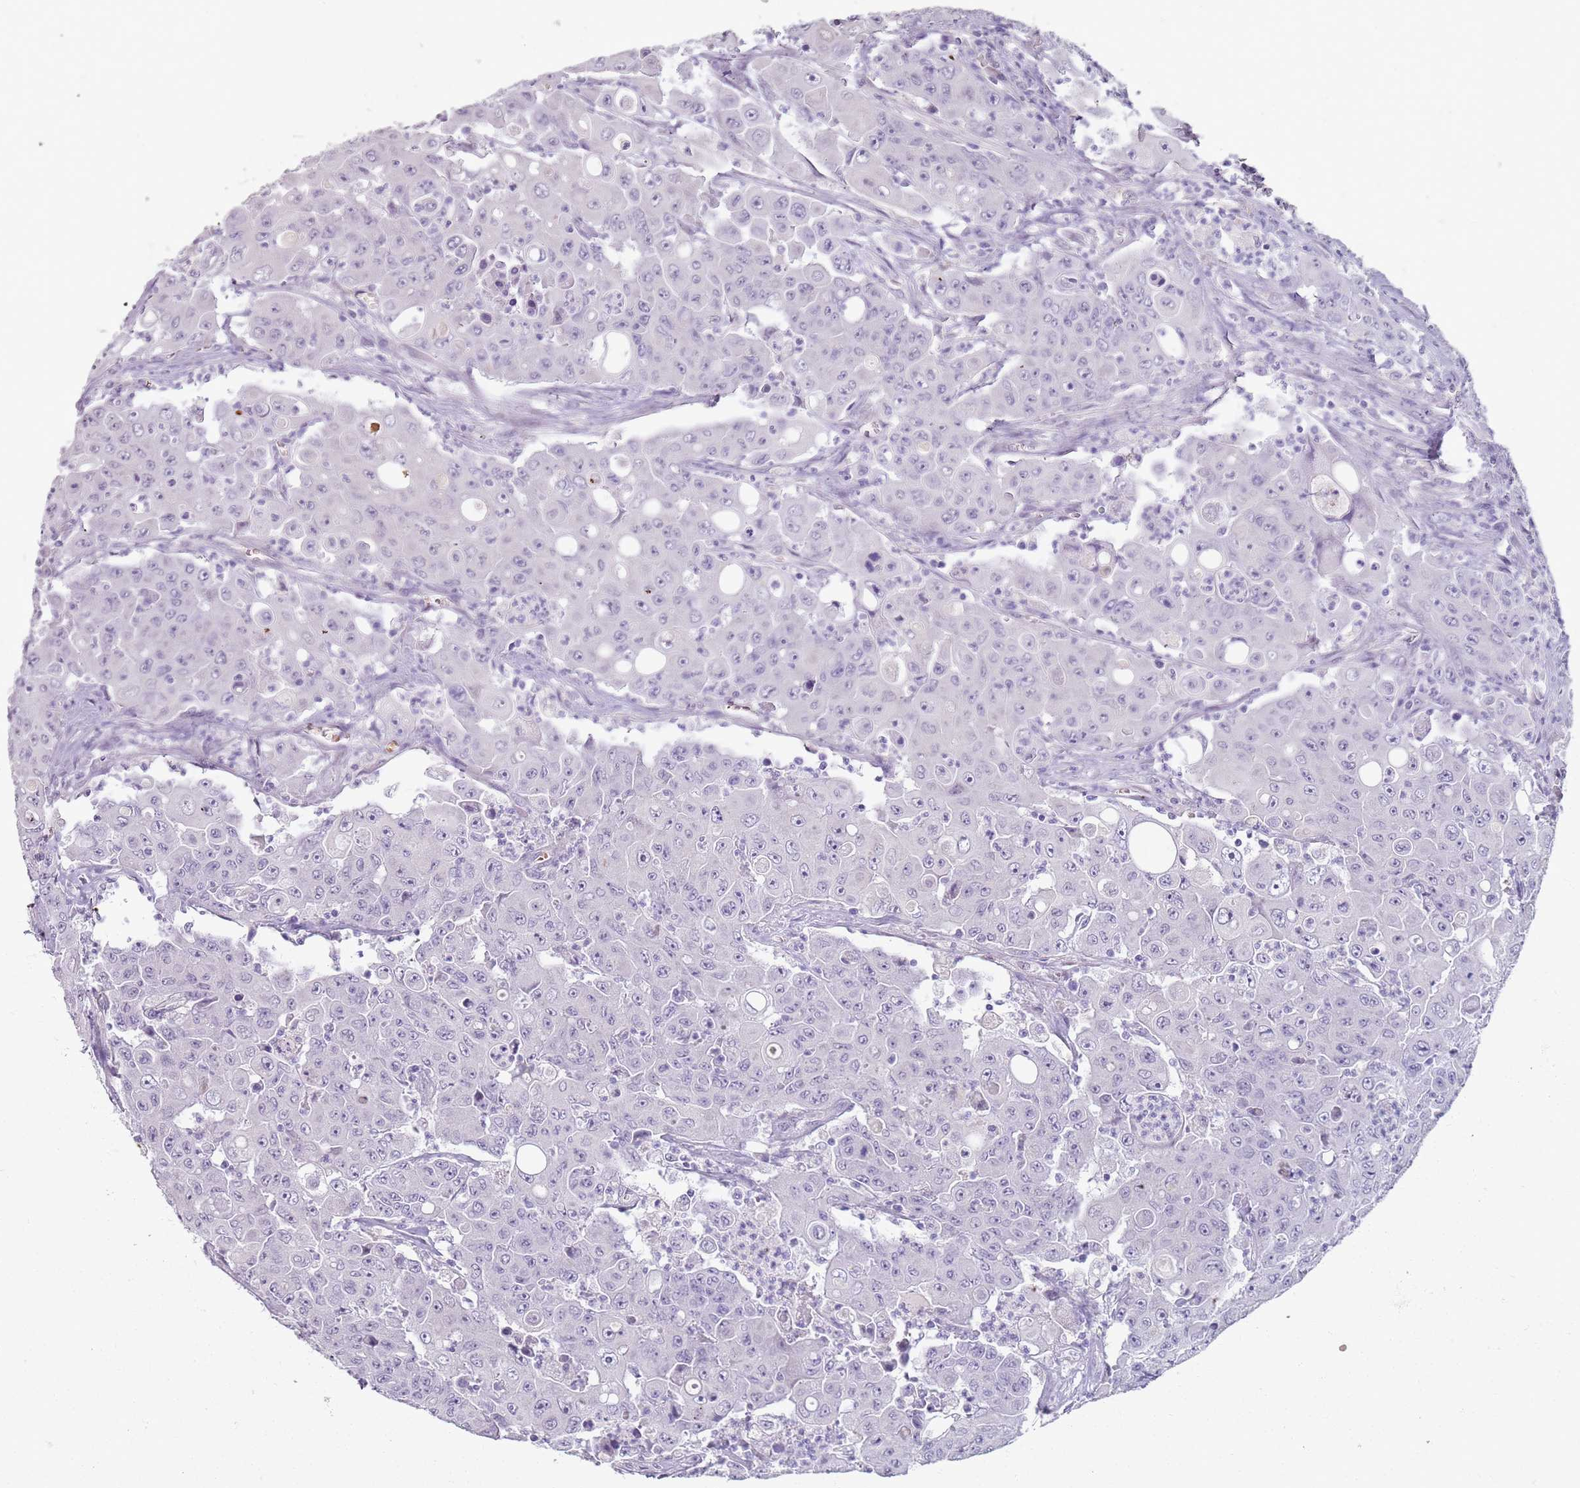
{"staining": {"intensity": "negative", "quantity": "none", "location": "none"}, "tissue": "colorectal cancer", "cell_type": "Tumor cells", "image_type": "cancer", "snomed": [{"axis": "morphology", "description": "Adenocarcinoma, NOS"}, {"axis": "topography", "description": "Colon"}], "caption": "DAB (3,3'-diaminobenzidine) immunohistochemical staining of colorectal cancer displays no significant staining in tumor cells.", "gene": "CD40LG", "patient": {"sex": "male", "age": 51}}